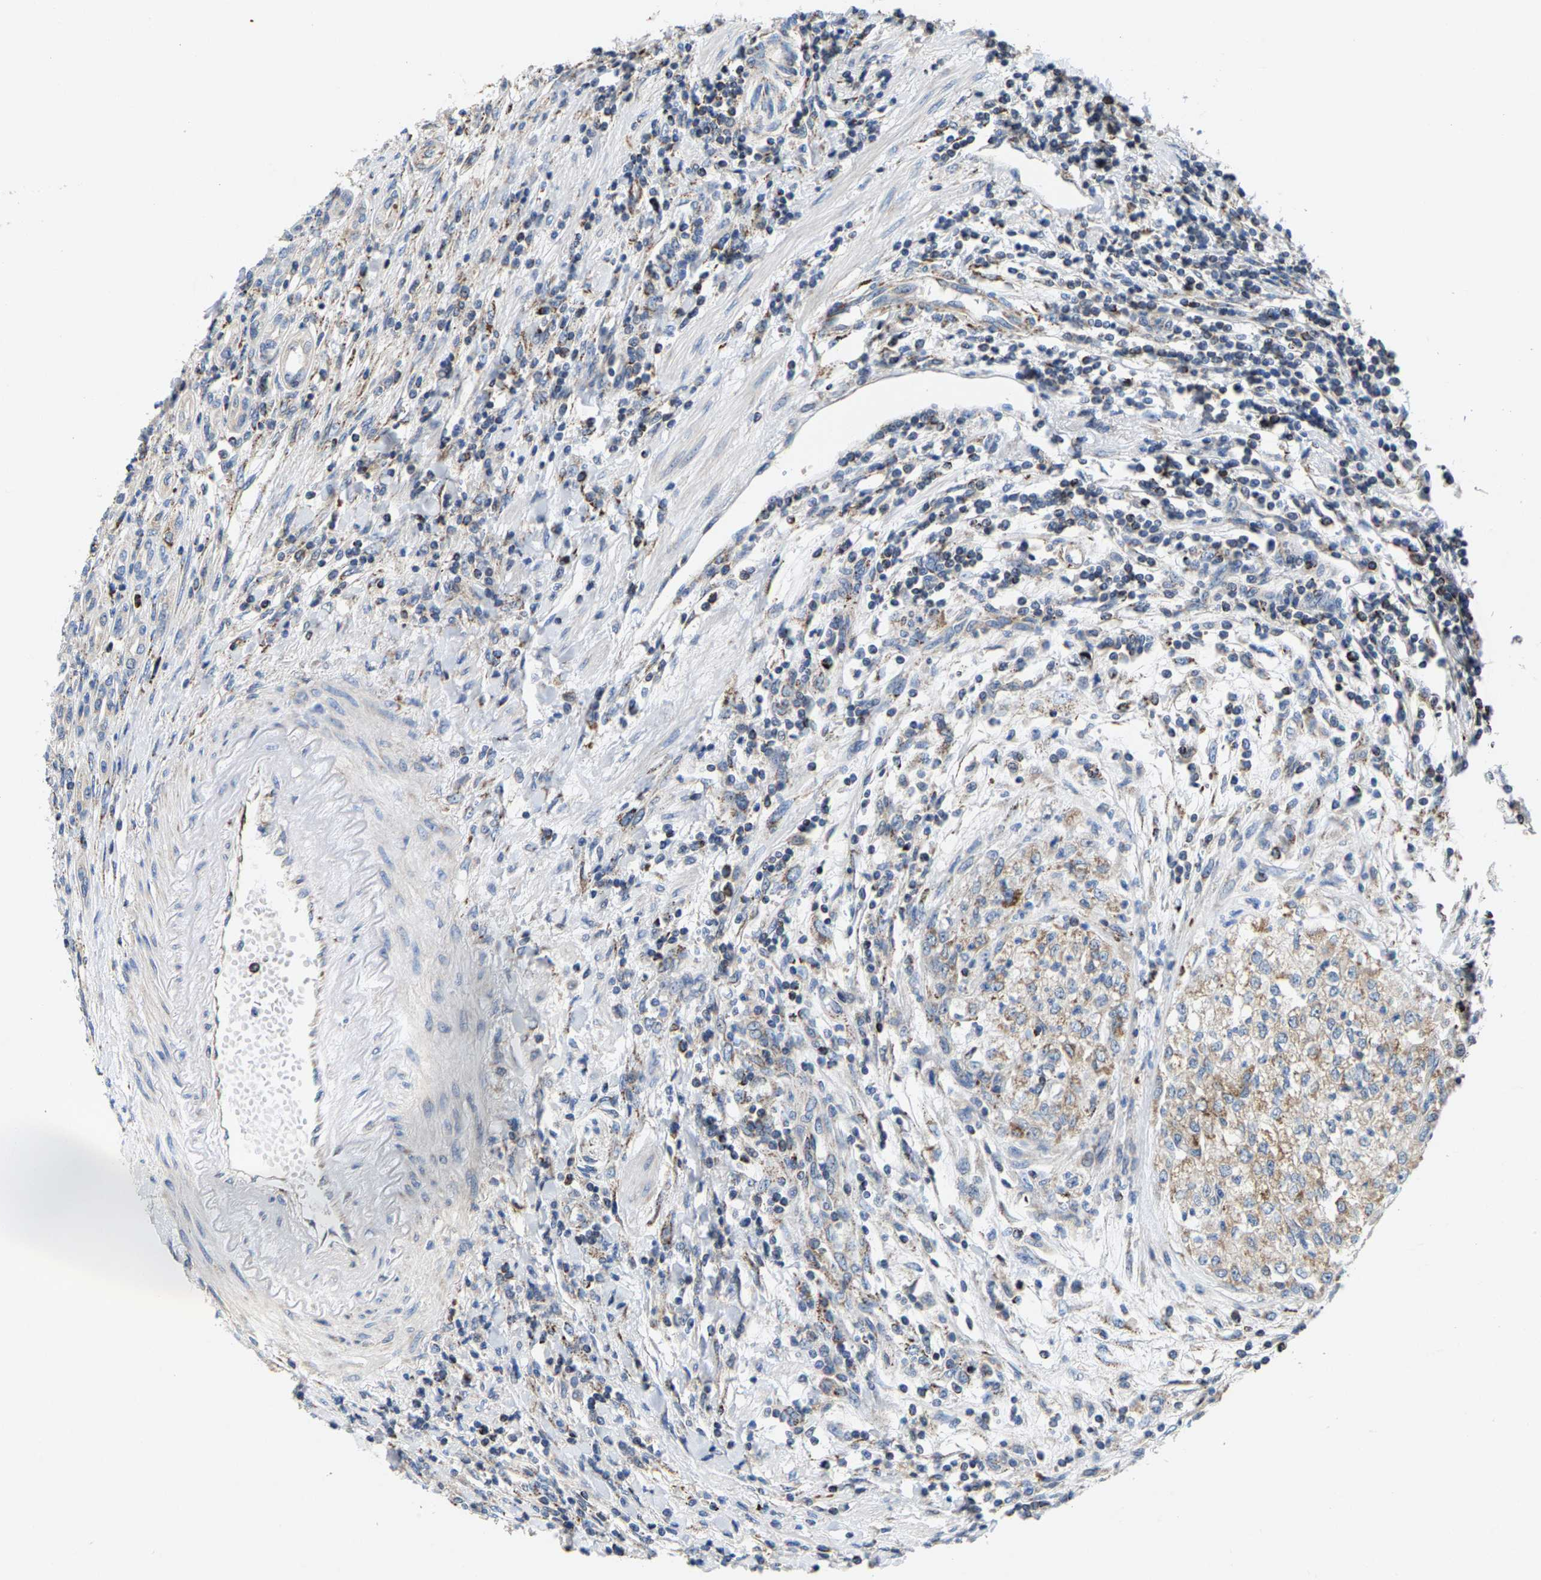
{"staining": {"intensity": "weak", "quantity": "<25%", "location": "cytoplasmic/membranous"}, "tissue": "renal cancer", "cell_type": "Tumor cells", "image_type": "cancer", "snomed": [{"axis": "morphology", "description": "Adenocarcinoma, NOS"}, {"axis": "topography", "description": "Kidney"}], "caption": "Micrograph shows no significant protein positivity in tumor cells of renal cancer.", "gene": "SHMT2", "patient": {"sex": "female", "age": 54}}